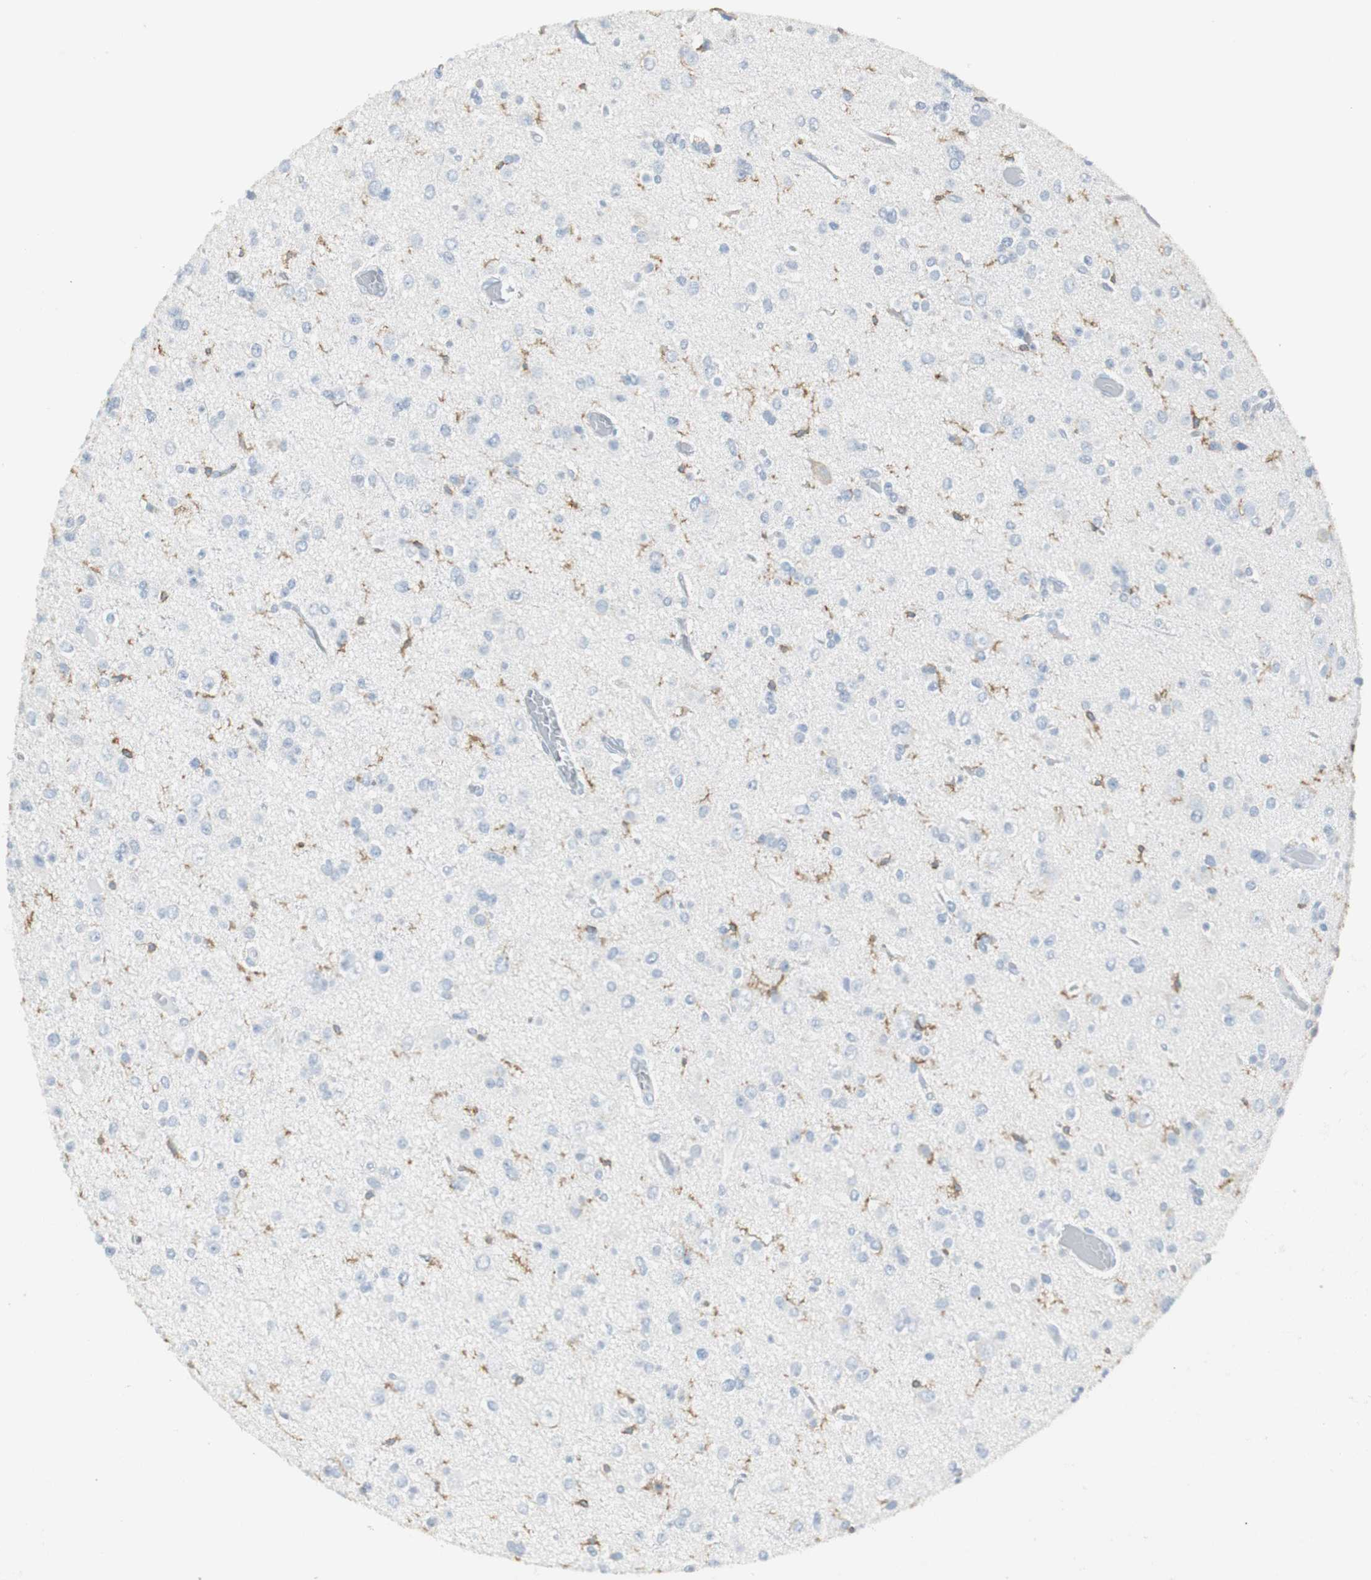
{"staining": {"intensity": "moderate", "quantity": "<25%", "location": "cytoplasmic/membranous"}, "tissue": "glioma", "cell_type": "Tumor cells", "image_type": "cancer", "snomed": [{"axis": "morphology", "description": "Glioma, malignant, Low grade"}, {"axis": "topography", "description": "Brain"}], "caption": "Protein staining of glioma tissue displays moderate cytoplasmic/membranous positivity in approximately <25% of tumor cells.", "gene": "SLC2A5", "patient": {"sex": "male", "age": 42}}